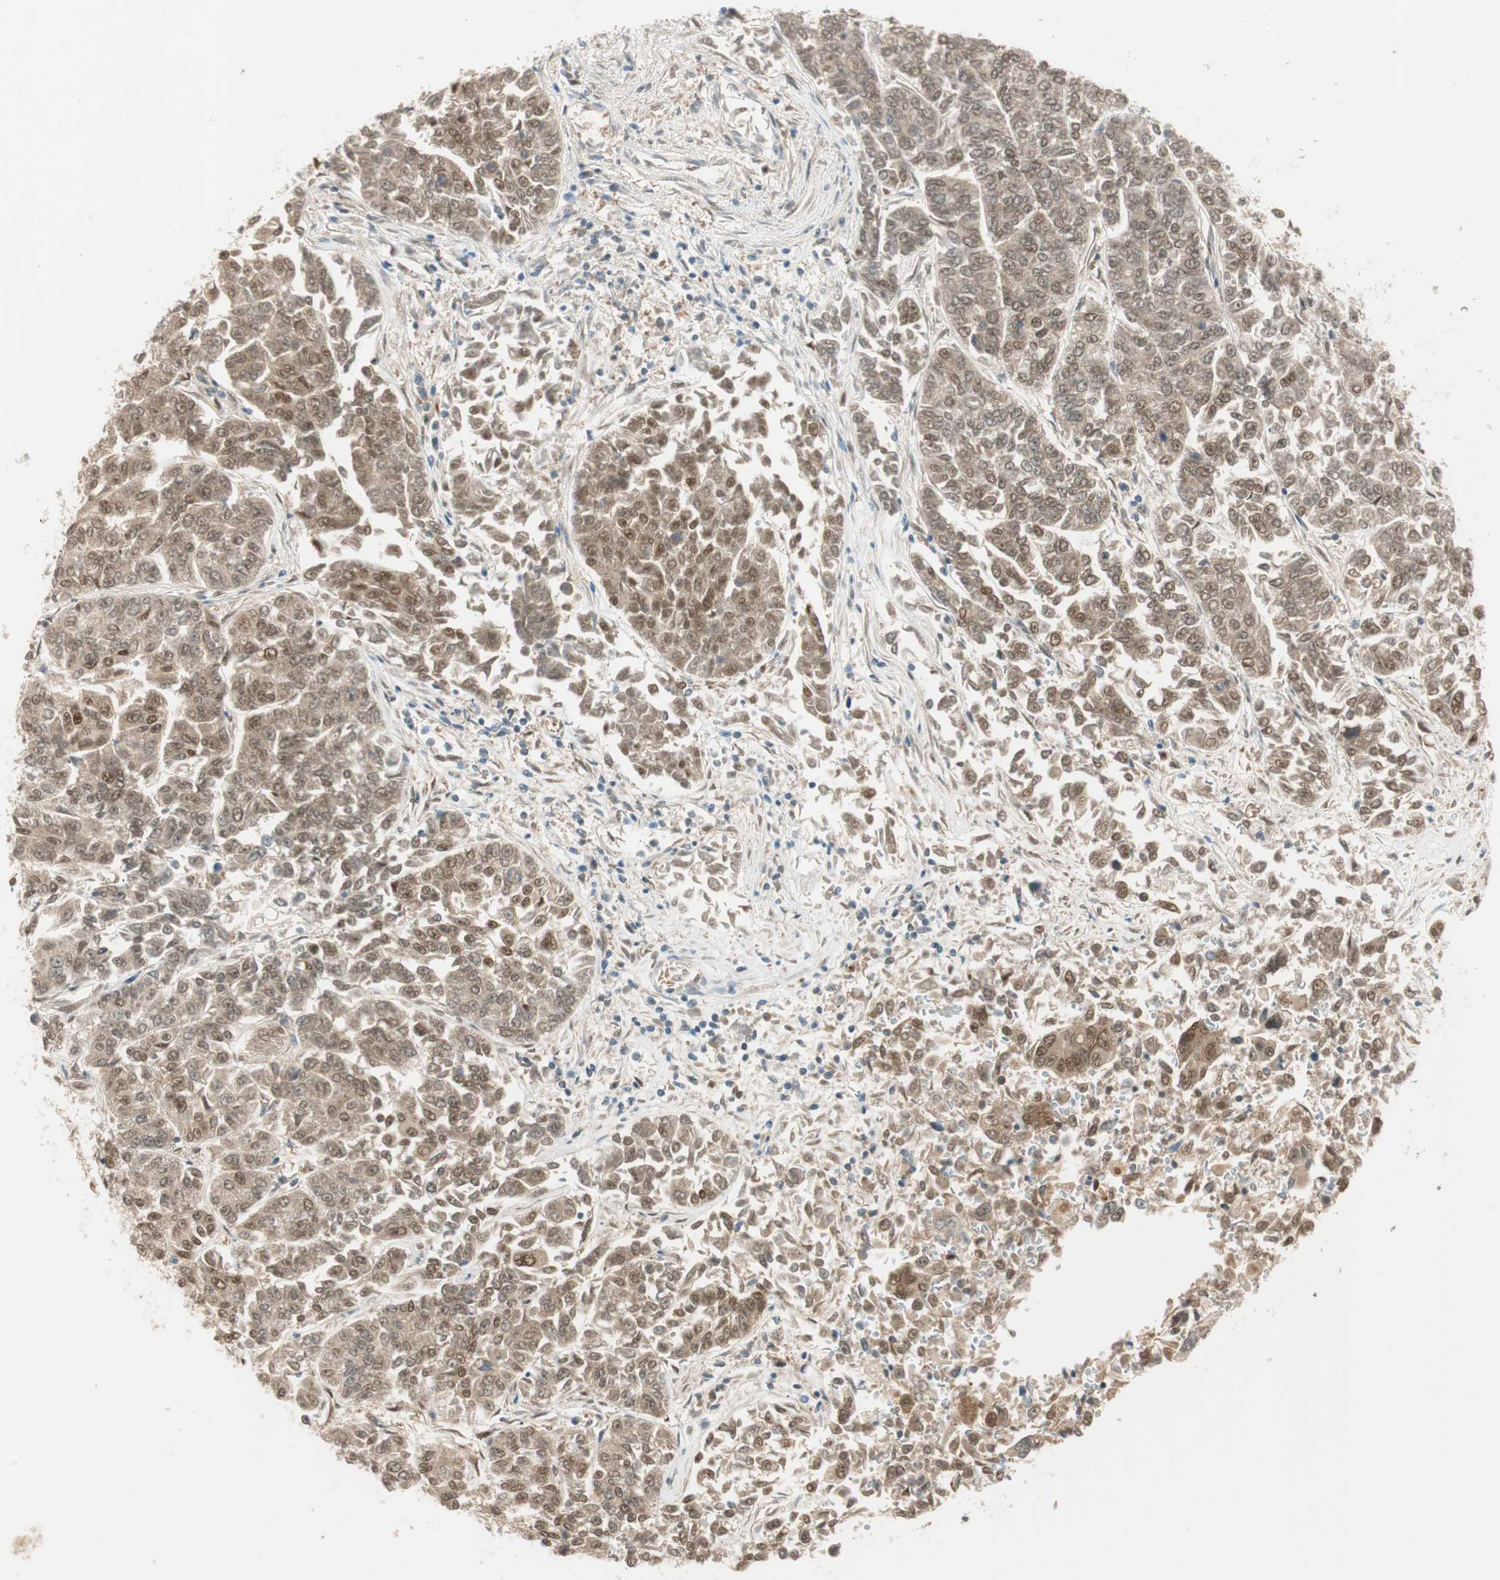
{"staining": {"intensity": "moderate", "quantity": ">75%", "location": "cytoplasmic/membranous,nuclear"}, "tissue": "lung cancer", "cell_type": "Tumor cells", "image_type": "cancer", "snomed": [{"axis": "morphology", "description": "Adenocarcinoma, NOS"}, {"axis": "topography", "description": "Lung"}], "caption": "About >75% of tumor cells in lung cancer demonstrate moderate cytoplasmic/membranous and nuclear protein expression as visualized by brown immunohistochemical staining.", "gene": "PSMD8", "patient": {"sex": "male", "age": 84}}